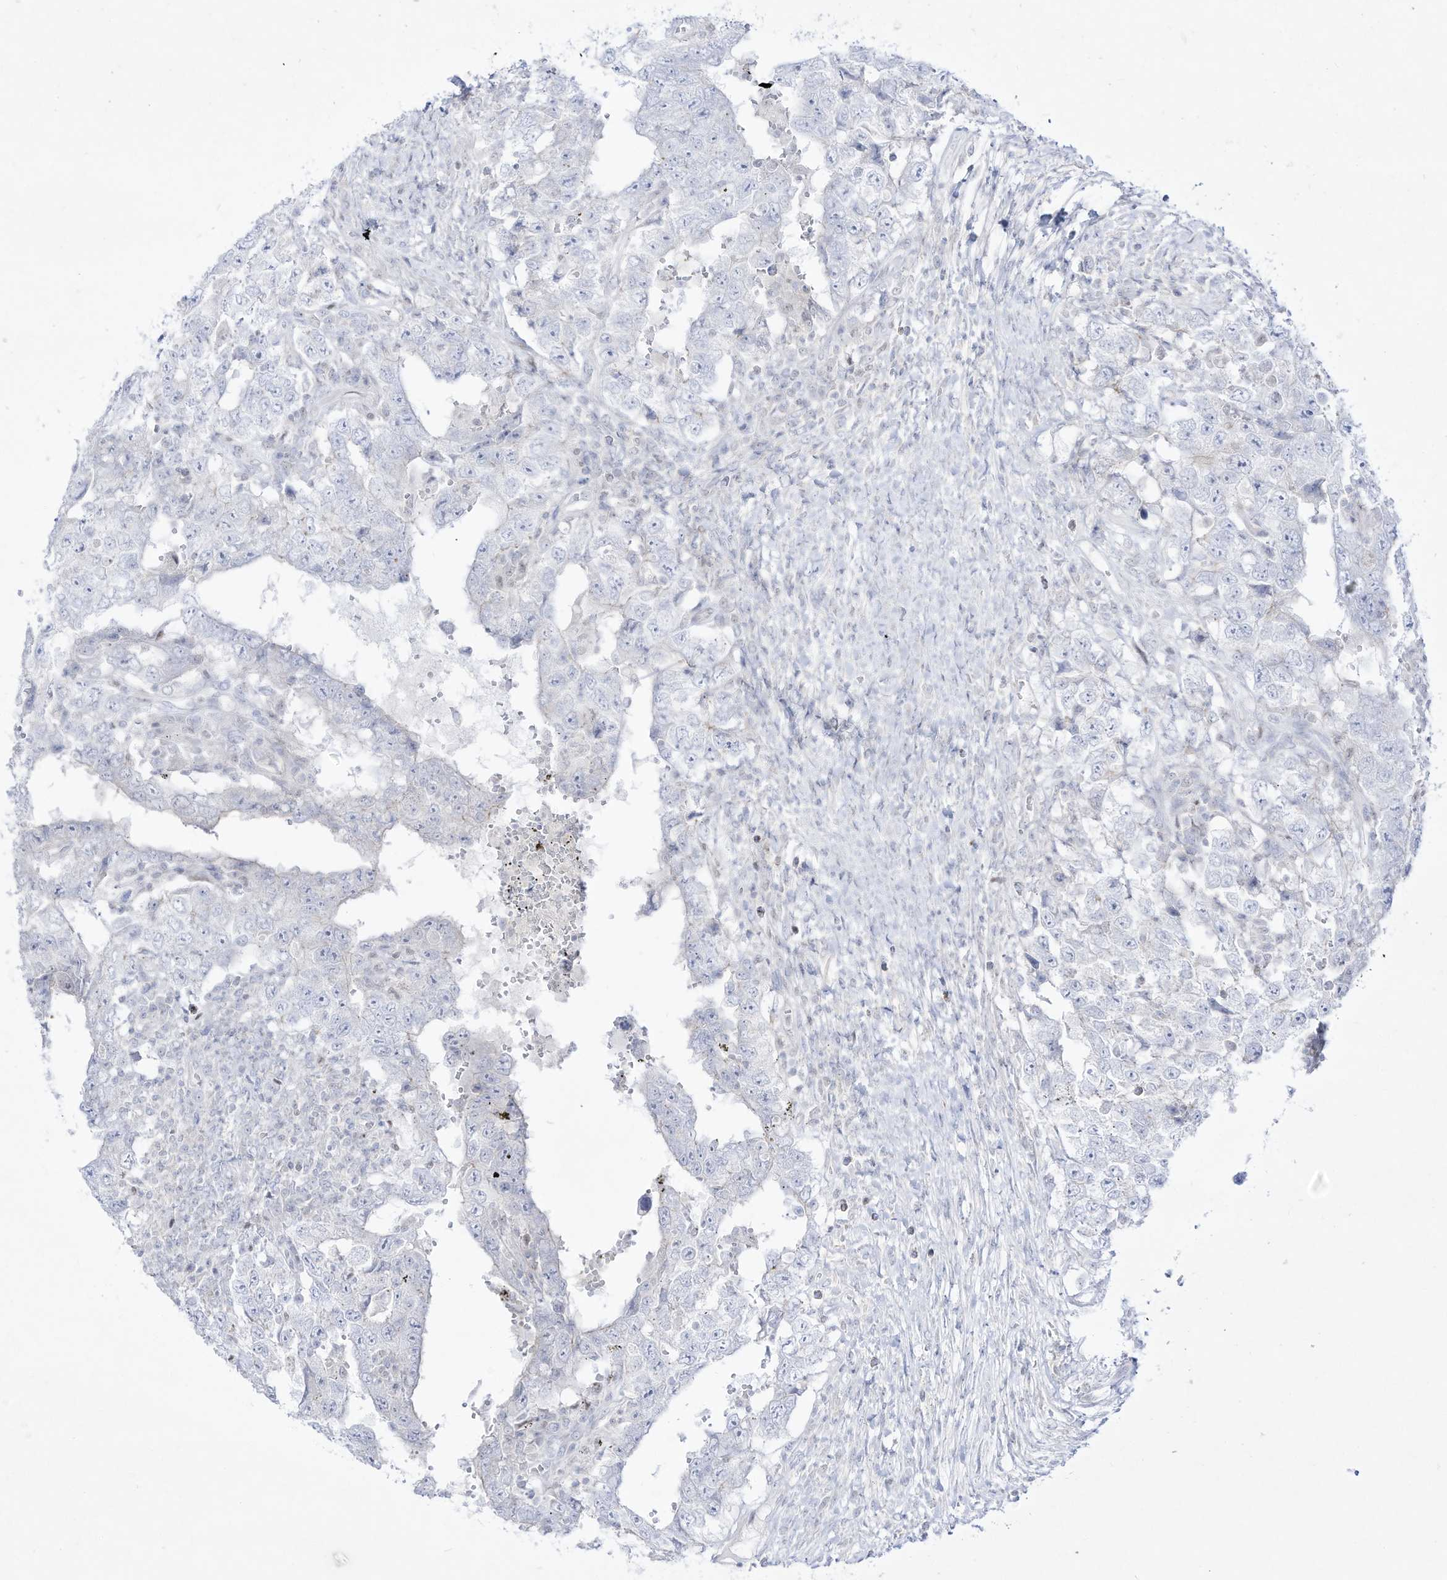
{"staining": {"intensity": "negative", "quantity": "none", "location": "none"}, "tissue": "testis cancer", "cell_type": "Tumor cells", "image_type": "cancer", "snomed": [{"axis": "morphology", "description": "Carcinoma, Embryonal, NOS"}, {"axis": "topography", "description": "Testis"}], "caption": "Immunohistochemistry histopathology image of neoplastic tissue: testis embryonal carcinoma stained with DAB reveals no significant protein staining in tumor cells.", "gene": "DMKN", "patient": {"sex": "male", "age": 26}}